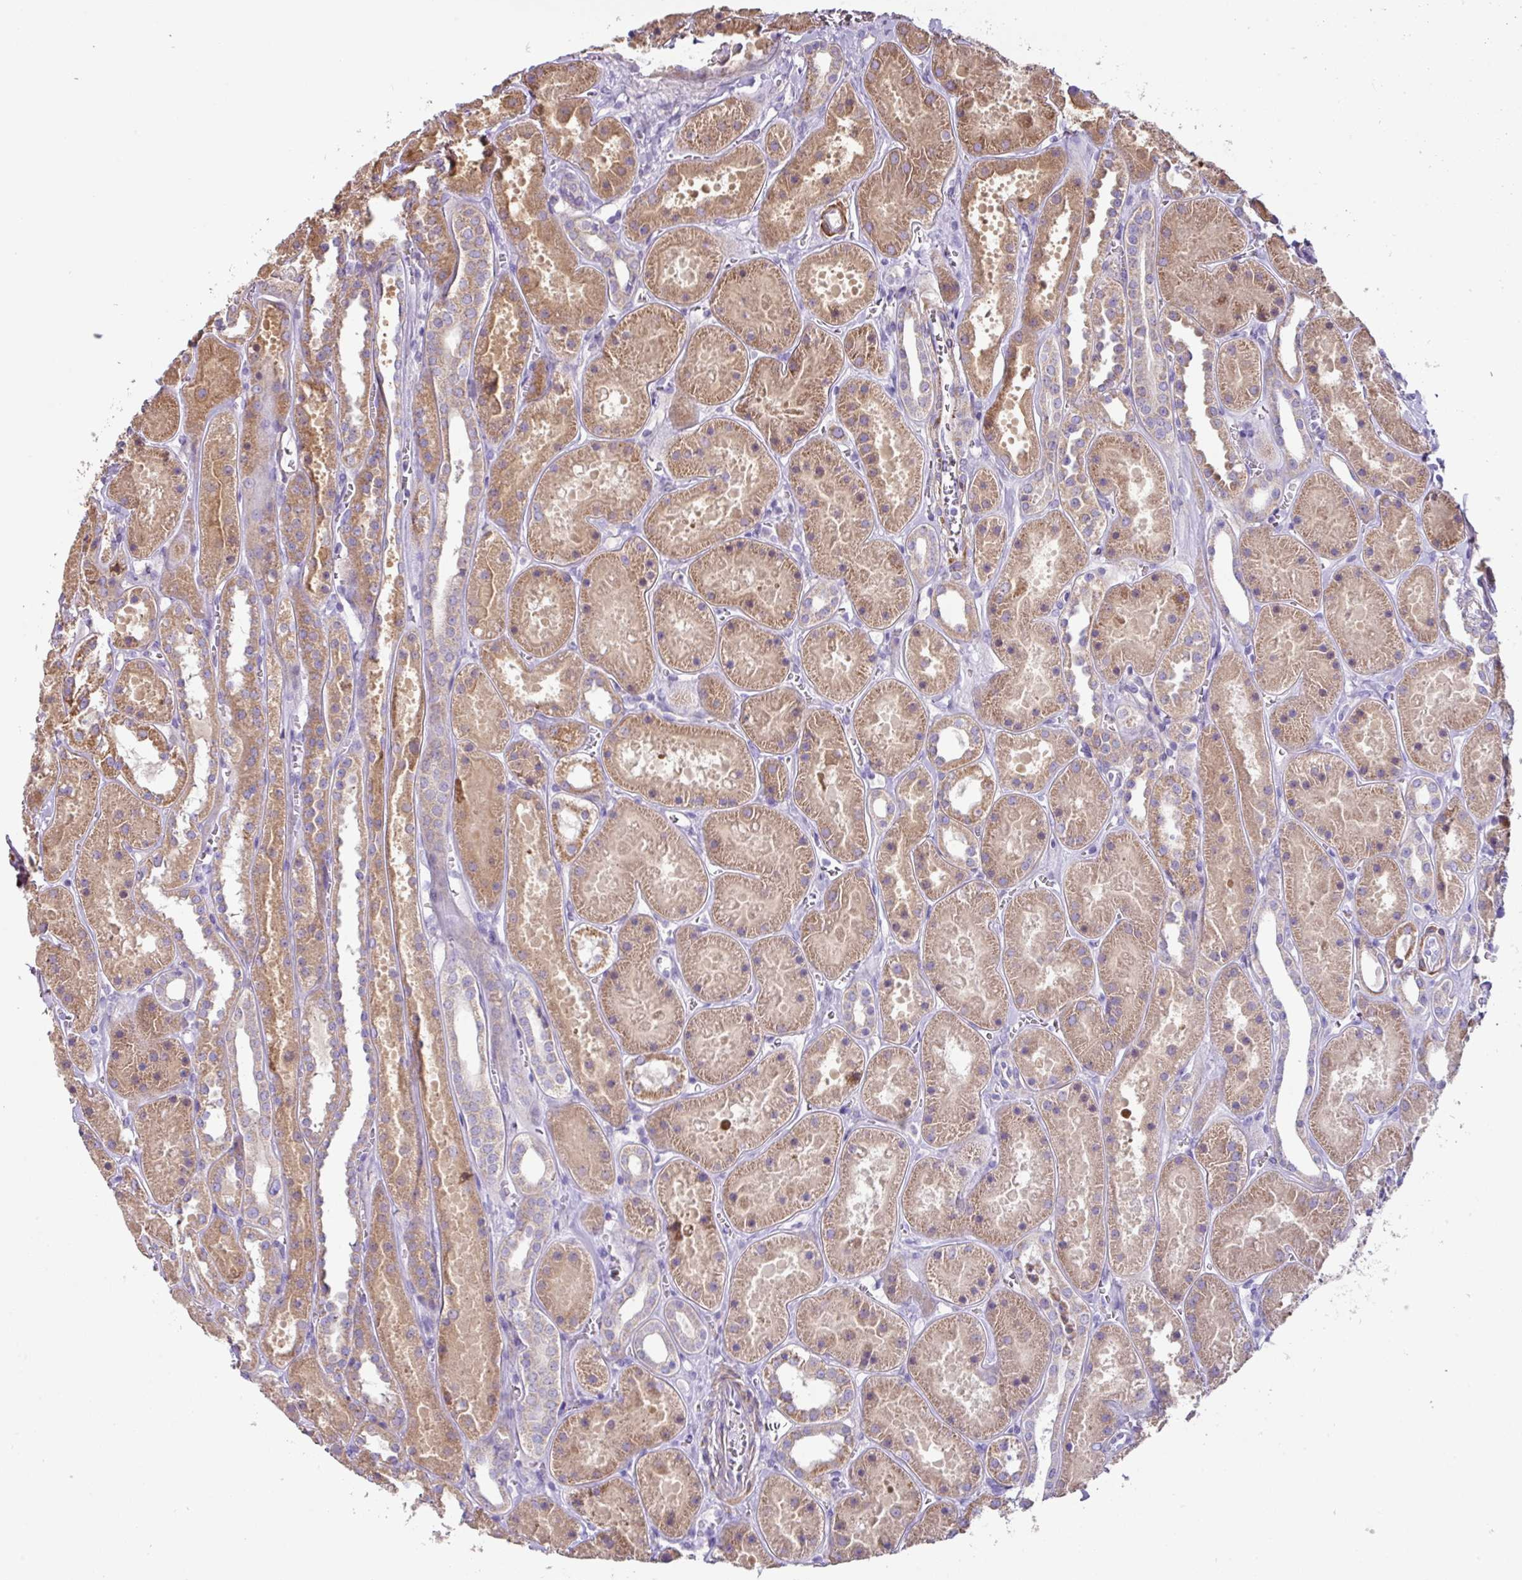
{"staining": {"intensity": "moderate", "quantity": "<25%", "location": "cytoplasmic/membranous"}, "tissue": "kidney", "cell_type": "Cells in glomeruli", "image_type": "normal", "snomed": [{"axis": "morphology", "description": "Normal tissue, NOS"}, {"axis": "topography", "description": "Kidney"}], "caption": "Brown immunohistochemical staining in unremarkable human kidney exhibits moderate cytoplasmic/membranous positivity in about <25% of cells in glomeruli.", "gene": "MRRF", "patient": {"sex": "female", "age": 41}}